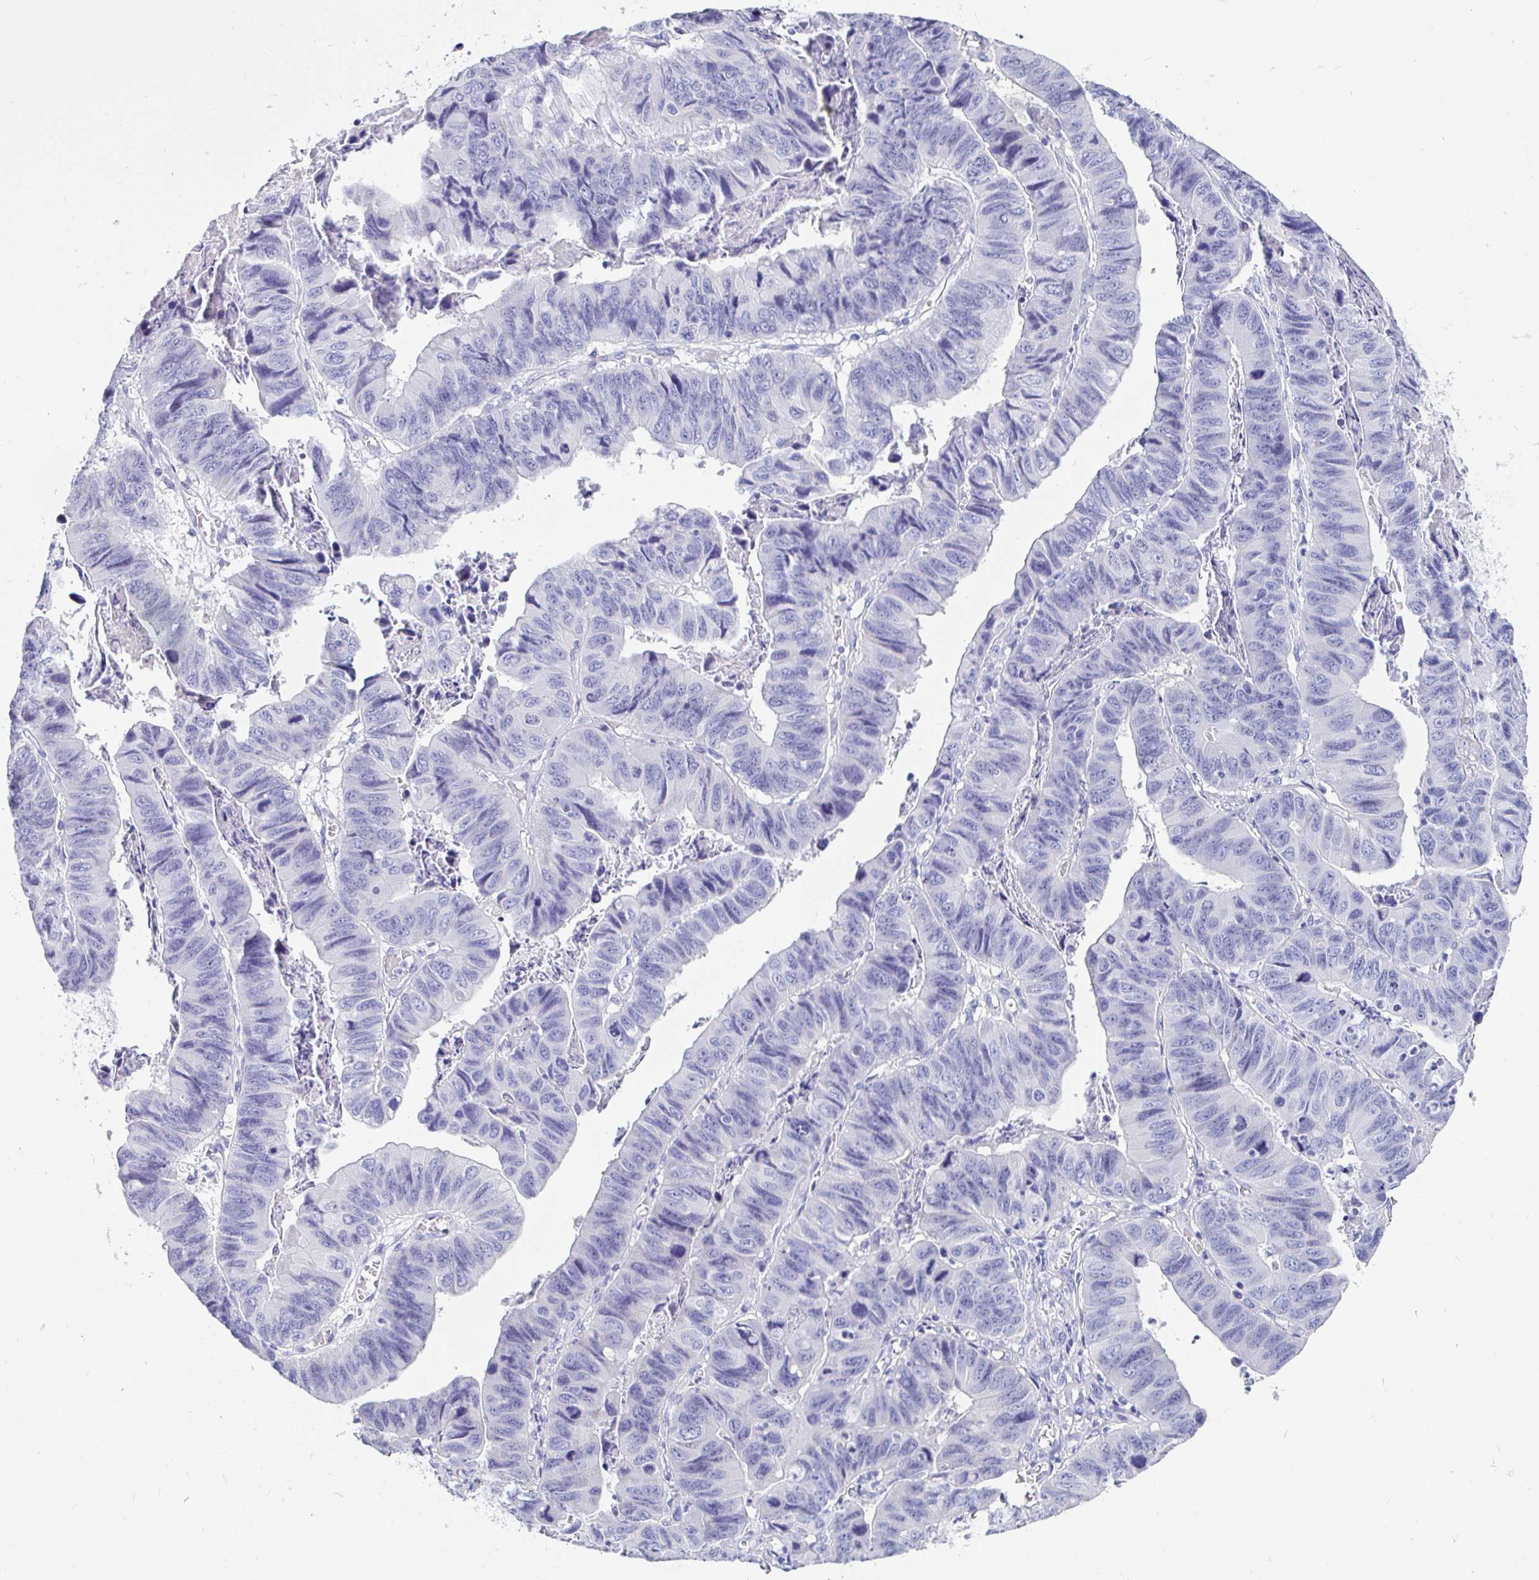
{"staining": {"intensity": "negative", "quantity": "none", "location": "none"}, "tissue": "stomach cancer", "cell_type": "Tumor cells", "image_type": "cancer", "snomed": [{"axis": "morphology", "description": "Adenocarcinoma, NOS"}, {"axis": "topography", "description": "Stomach, lower"}], "caption": "Histopathology image shows no protein expression in tumor cells of adenocarcinoma (stomach) tissue.", "gene": "ZPBP2", "patient": {"sex": "male", "age": 77}}